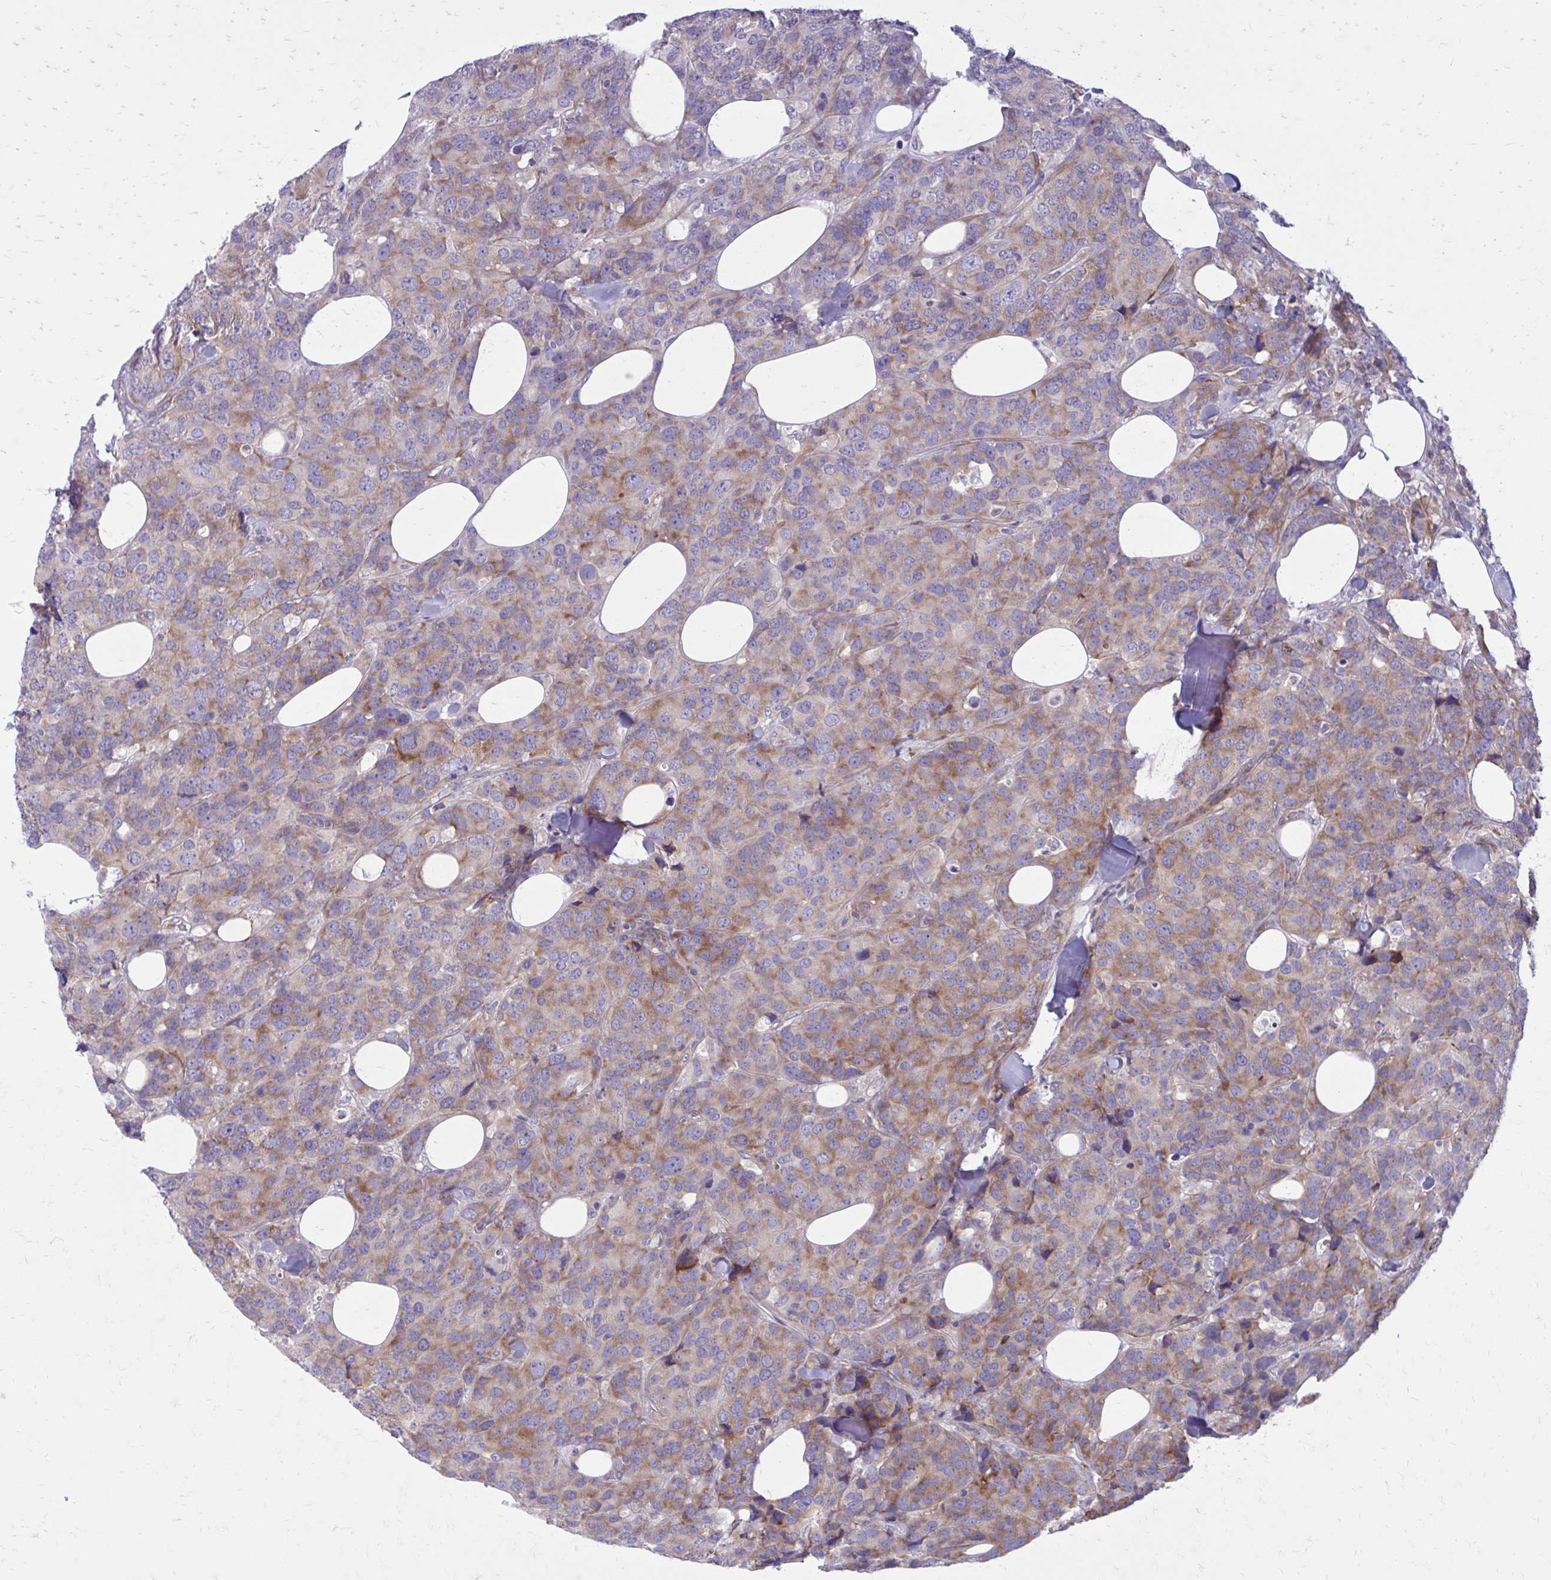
{"staining": {"intensity": "moderate", "quantity": ">75%", "location": "cytoplasmic/membranous"}, "tissue": "breast cancer", "cell_type": "Tumor cells", "image_type": "cancer", "snomed": [{"axis": "morphology", "description": "Lobular carcinoma"}, {"axis": "topography", "description": "Breast"}], "caption": "A photomicrograph of human breast cancer stained for a protein exhibits moderate cytoplasmic/membranous brown staining in tumor cells. (DAB IHC, brown staining for protein, blue staining for nuclei).", "gene": "GIGYF2", "patient": {"sex": "female", "age": 59}}